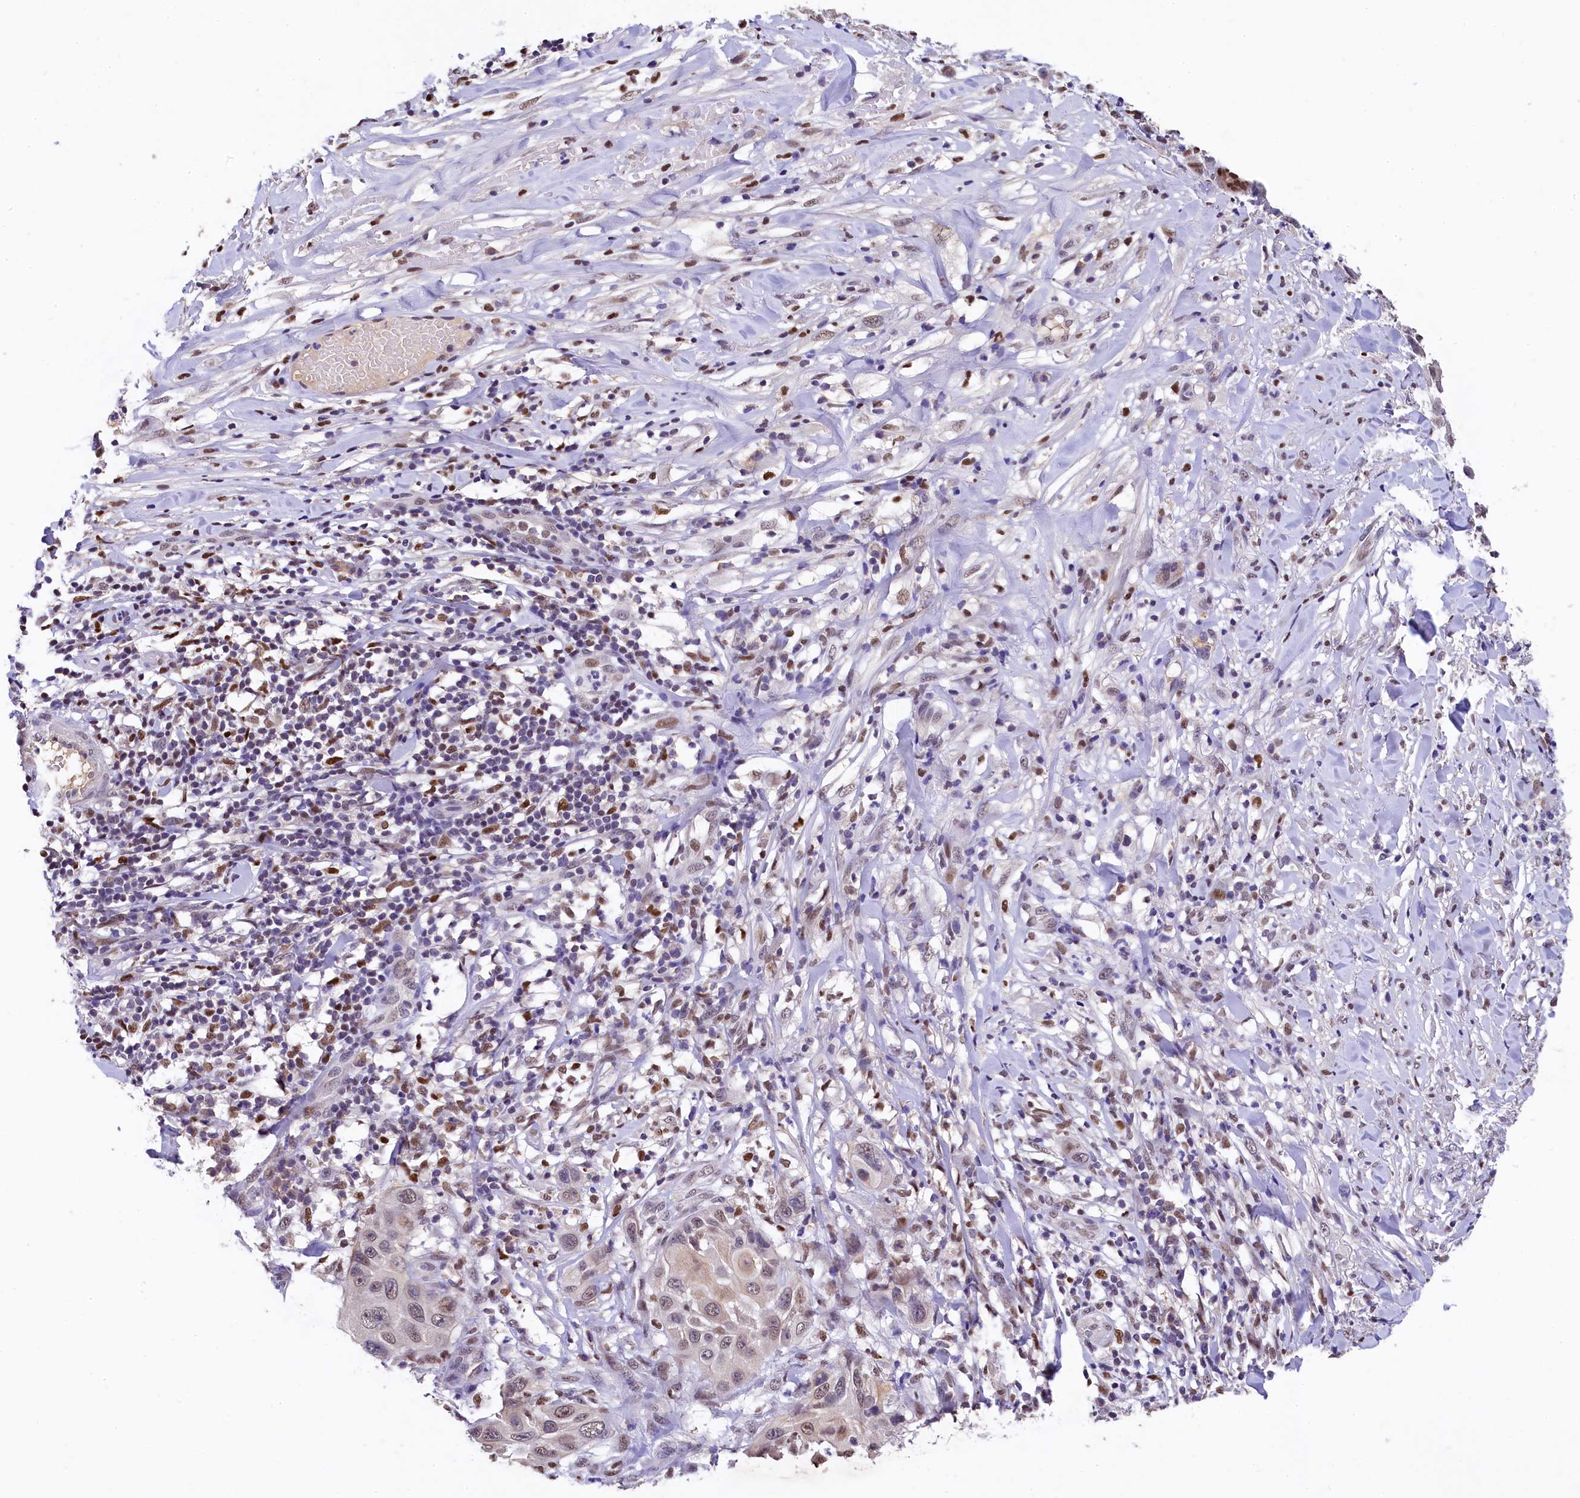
{"staining": {"intensity": "moderate", "quantity": ">75%", "location": "nuclear"}, "tissue": "skin cancer", "cell_type": "Tumor cells", "image_type": "cancer", "snomed": [{"axis": "morphology", "description": "Squamous cell carcinoma, NOS"}, {"axis": "topography", "description": "Skin"}], "caption": "This histopathology image displays skin cancer stained with immunohistochemistry (IHC) to label a protein in brown. The nuclear of tumor cells show moderate positivity for the protein. Nuclei are counter-stained blue.", "gene": "HECTD4", "patient": {"sex": "female", "age": 44}}